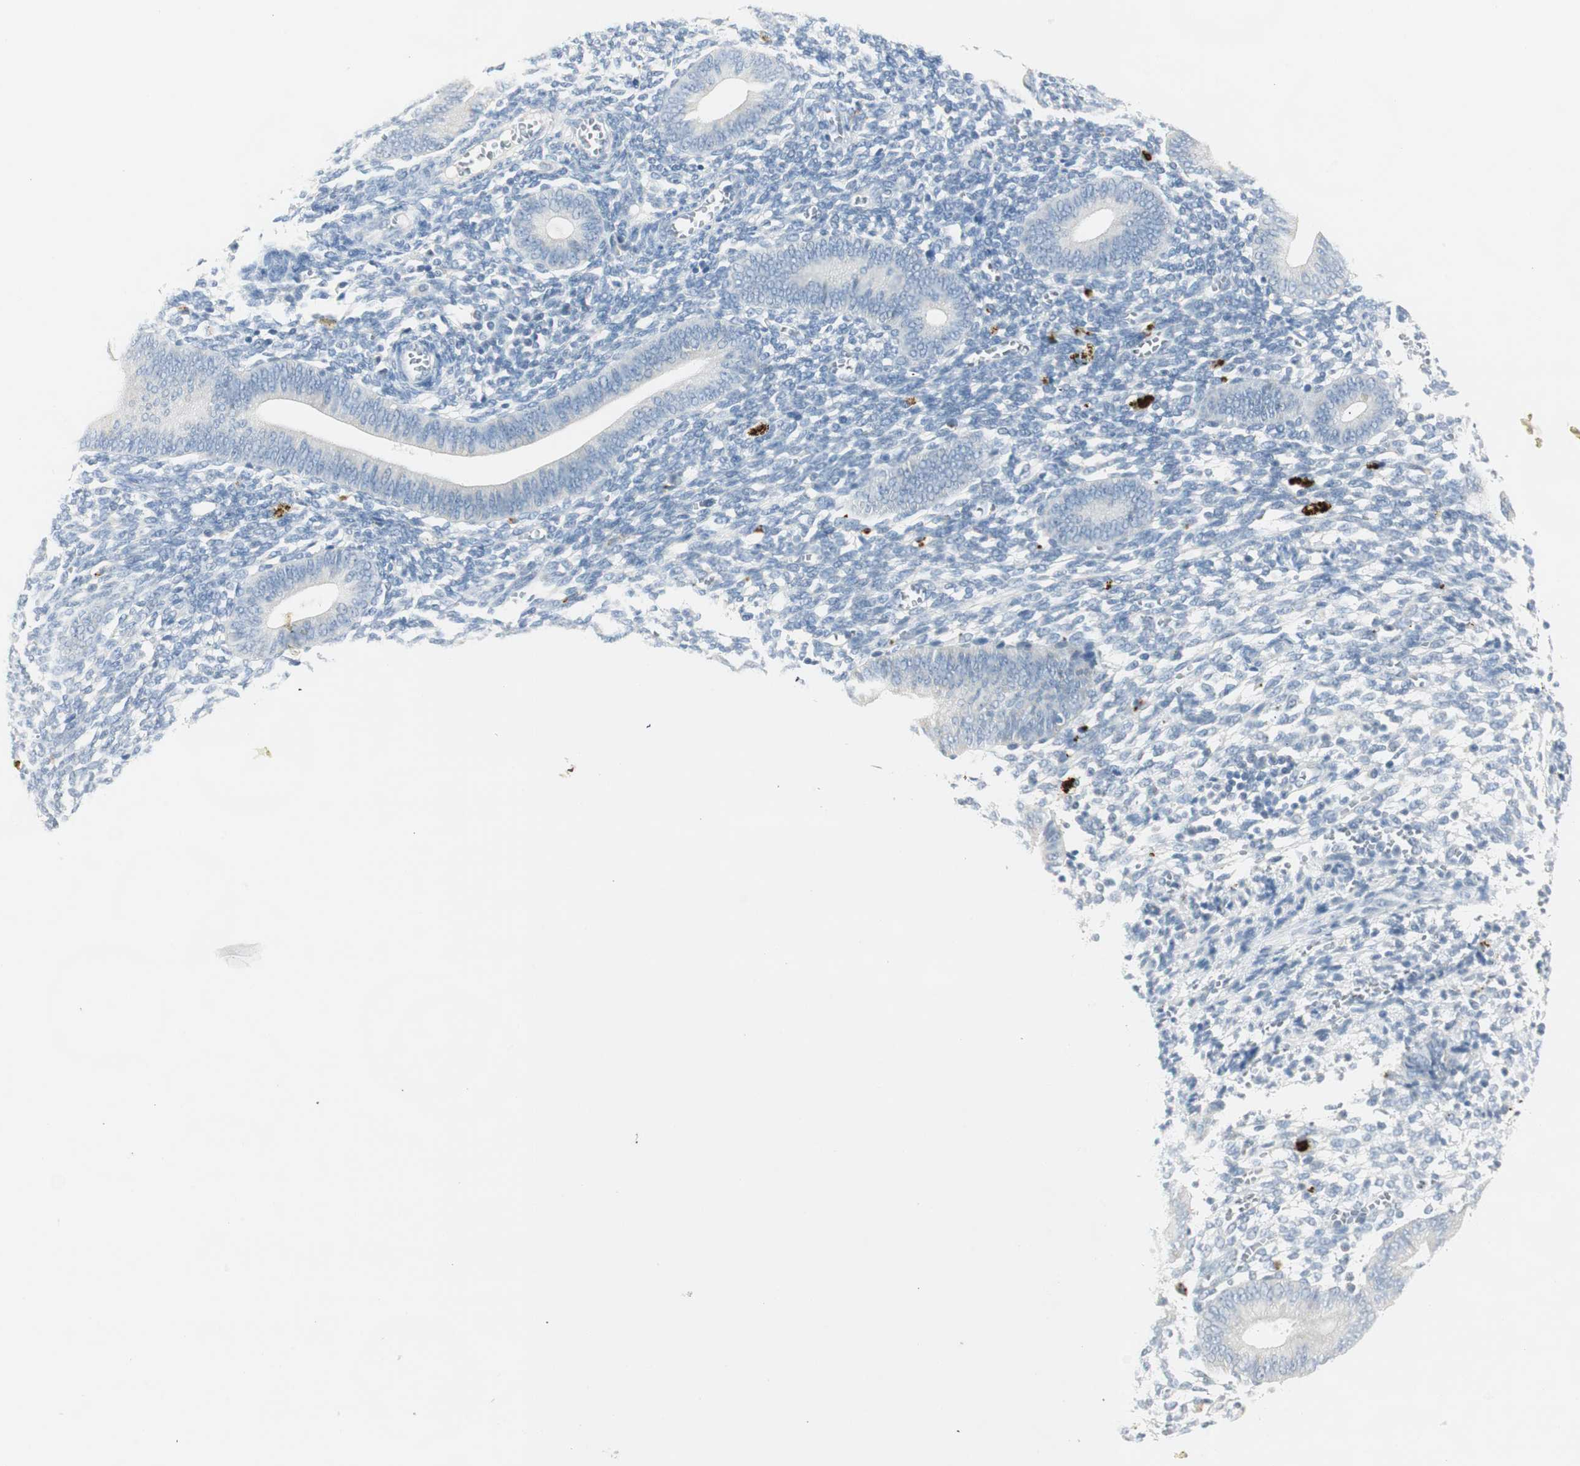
{"staining": {"intensity": "negative", "quantity": "none", "location": "none"}, "tissue": "endometrium", "cell_type": "Cells in endometrial stroma", "image_type": "normal", "snomed": [{"axis": "morphology", "description": "Normal tissue, NOS"}, {"axis": "topography", "description": "Uterus"}, {"axis": "topography", "description": "Endometrium"}], "caption": "The image exhibits no significant positivity in cells in endometrial stroma of endometrium. The staining is performed using DAB (3,3'-diaminobenzidine) brown chromogen with nuclei counter-stained in using hematoxylin.", "gene": "PRTN3", "patient": {"sex": "female", "age": 33}}